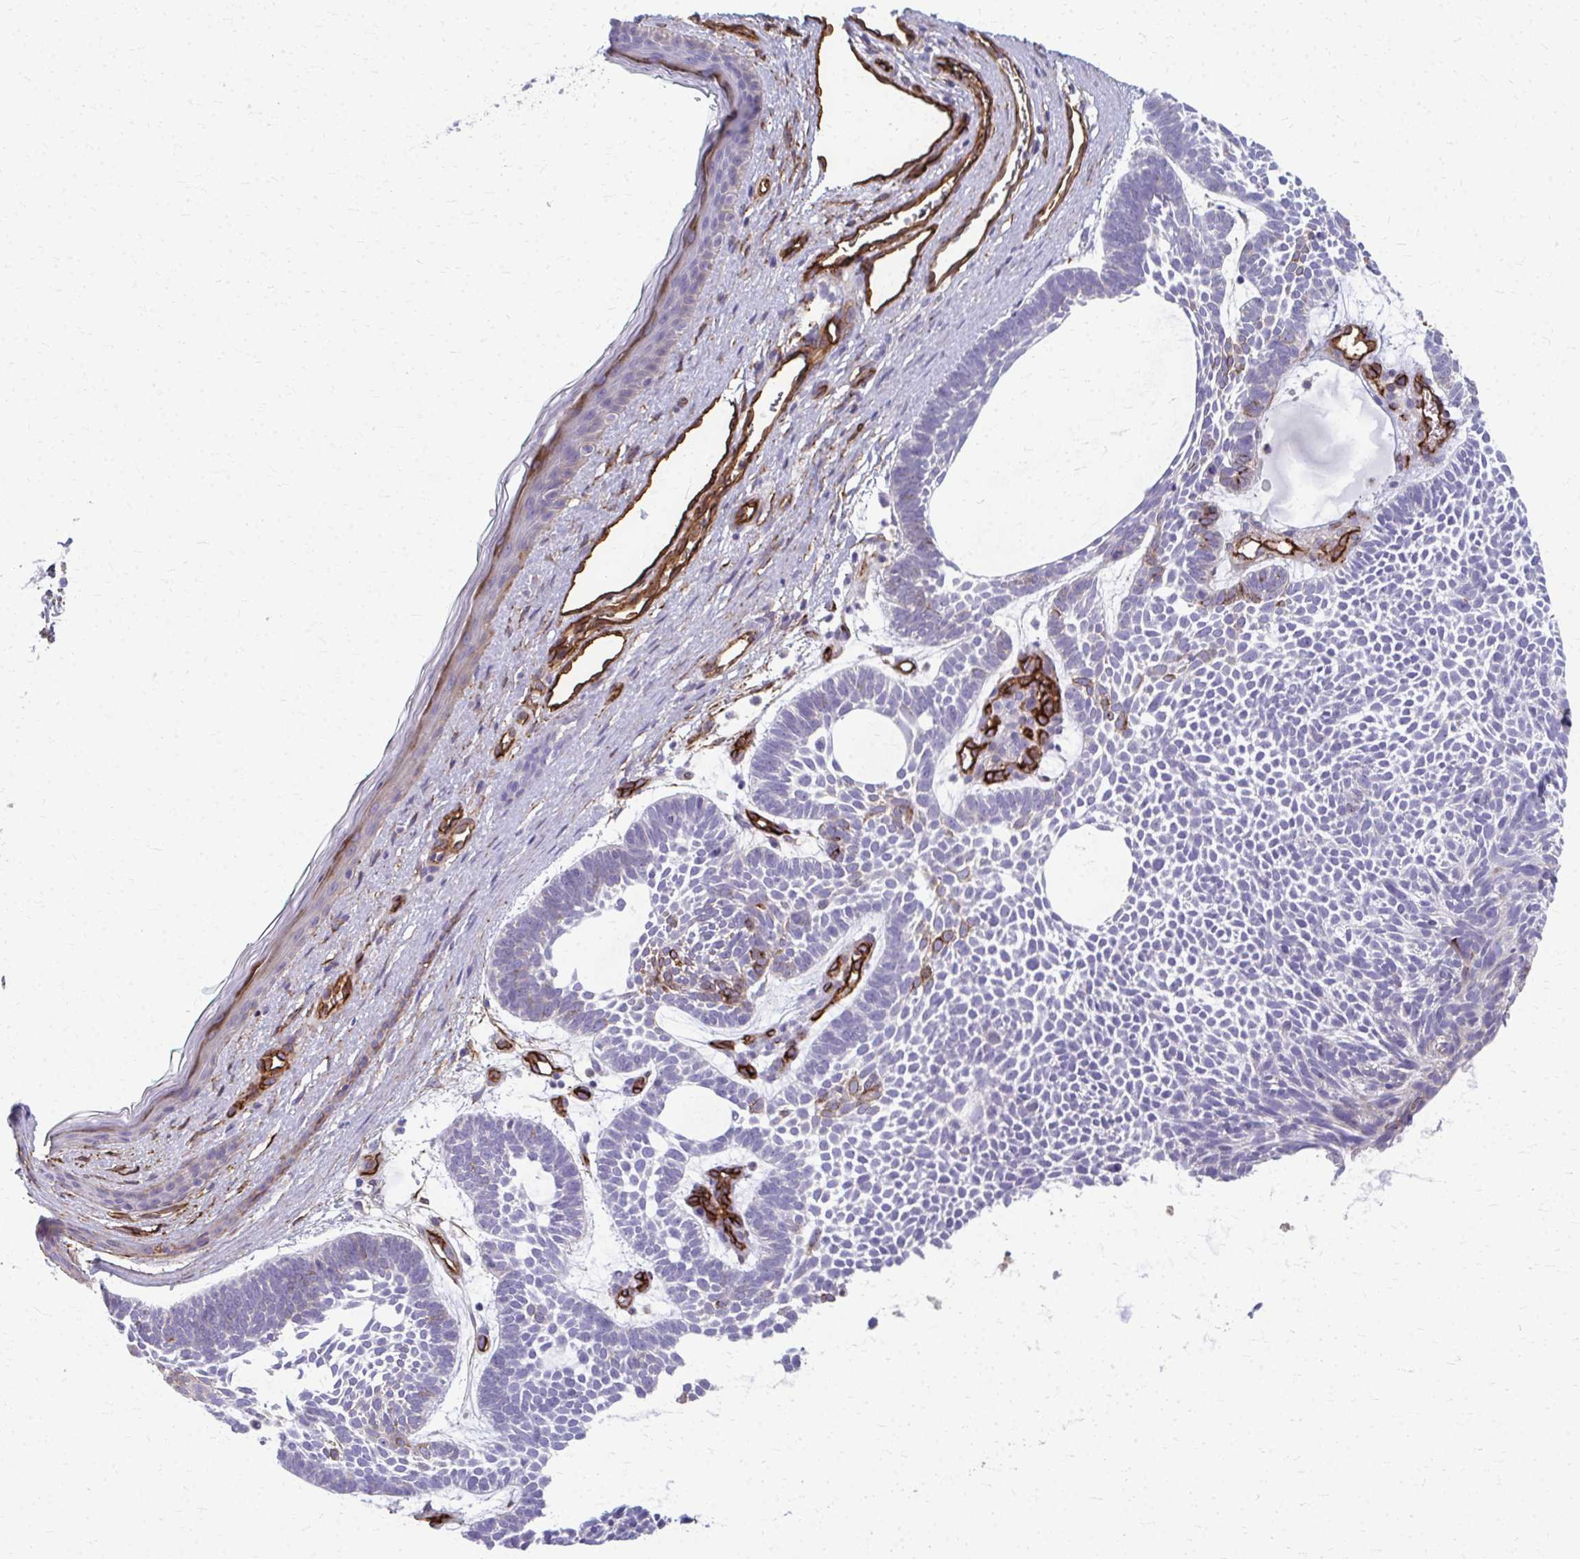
{"staining": {"intensity": "negative", "quantity": "none", "location": "none"}, "tissue": "skin cancer", "cell_type": "Tumor cells", "image_type": "cancer", "snomed": [{"axis": "morphology", "description": "Basal cell carcinoma"}, {"axis": "topography", "description": "Skin"}, {"axis": "topography", "description": "Skin of face"}], "caption": "Tumor cells show no significant expression in basal cell carcinoma (skin). Nuclei are stained in blue.", "gene": "ADIPOQ", "patient": {"sex": "male", "age": 83}}